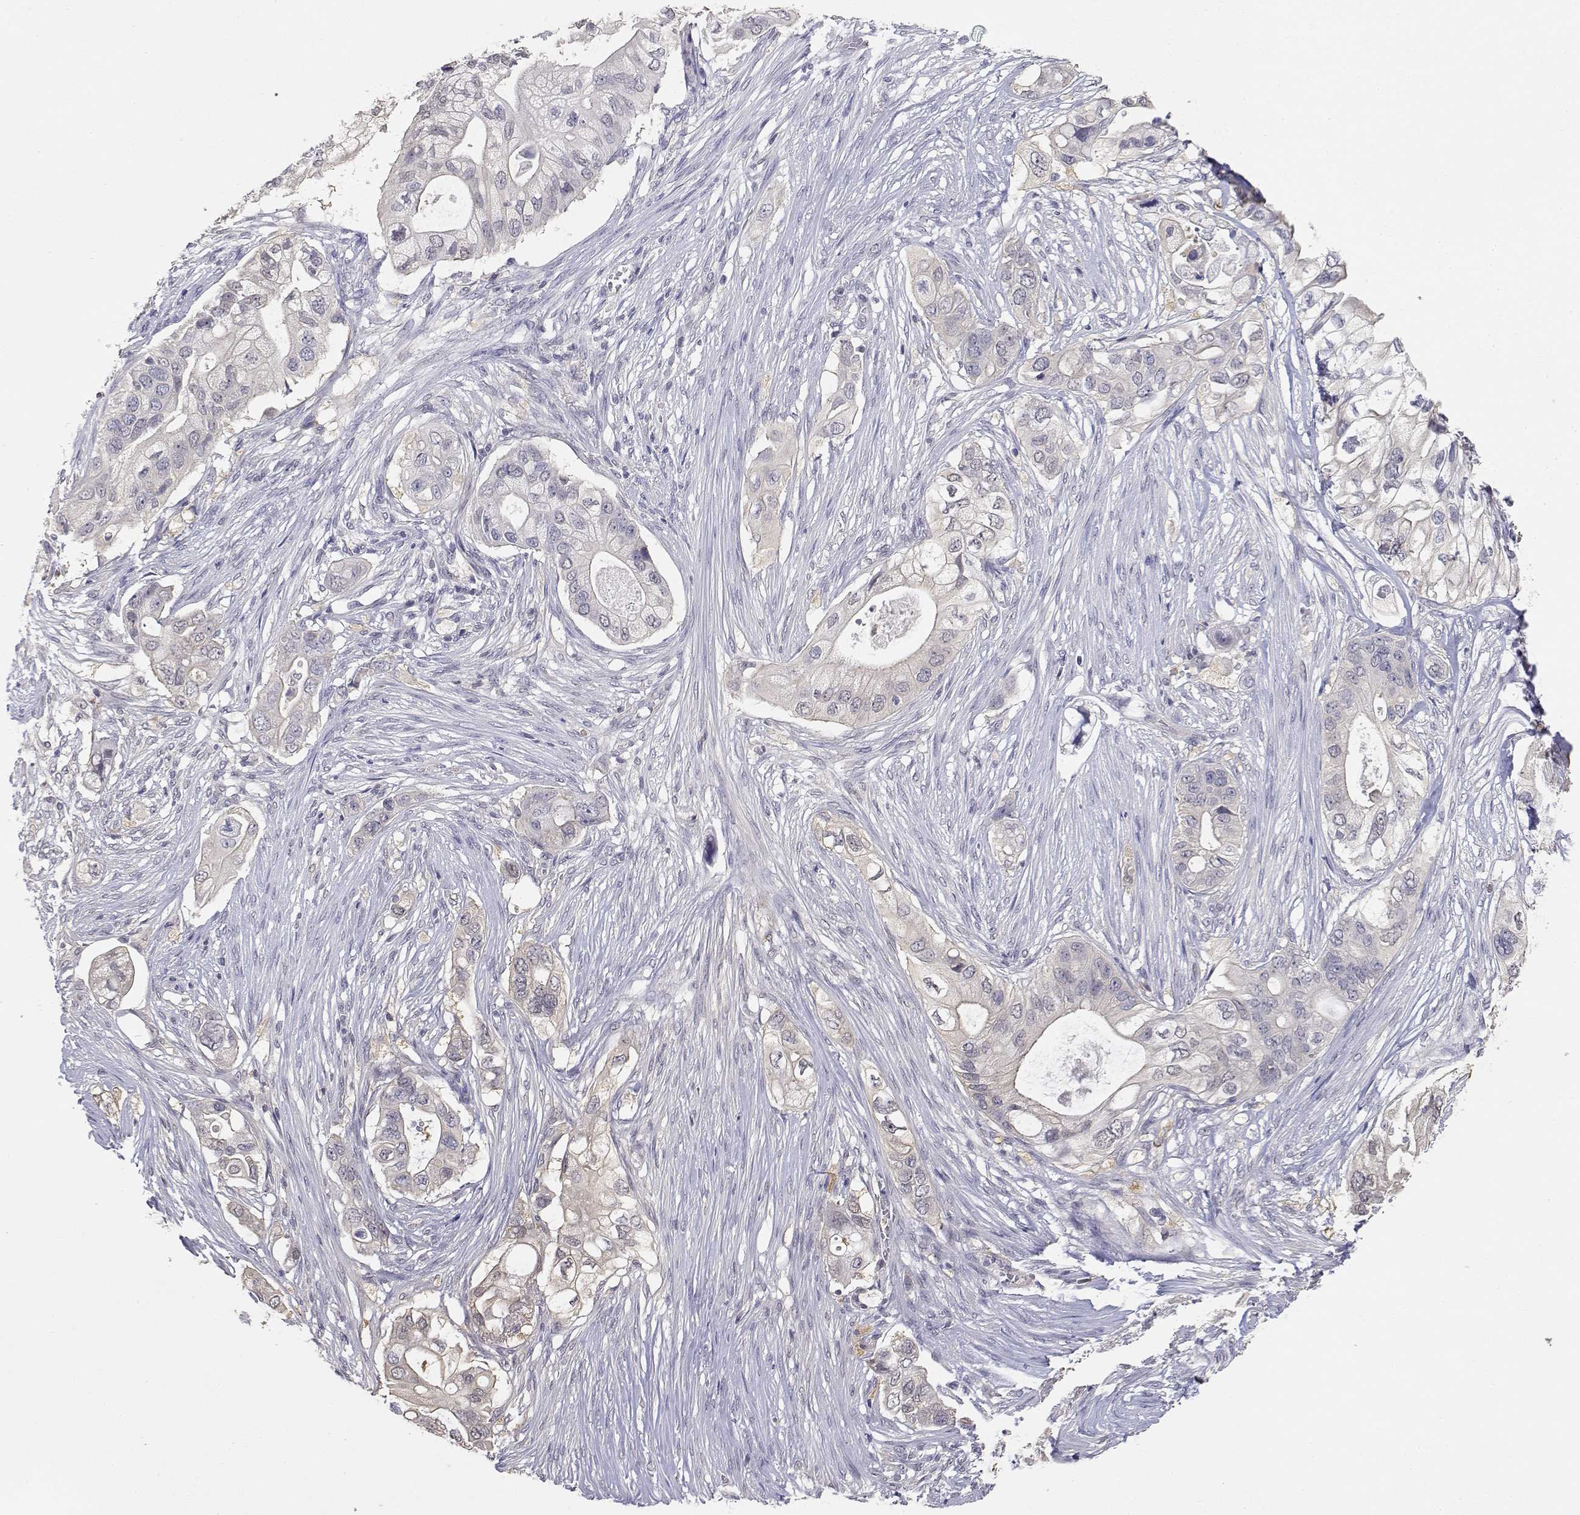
{"staining": {"intensity": "weak", "quantity": "<25%", "location": "cytoplasmic/membranous"}, "tissue": "pancreatic cancer", "cell_type": "Tumor cells", "image_type": "cancer", "snomed": [{"axis": "morphology", "description": "Adenocarcinoma, NOS"}, {"axis": "topography", "description": "Pancreas"}], "caption": "A high-resolution micrograph shows IHC staining of adenocarcinoma (pancreatic), which displays no significant staining in tumor cells.", "gene": "ADA", "patient": {"sex": "female", "age": 72}}